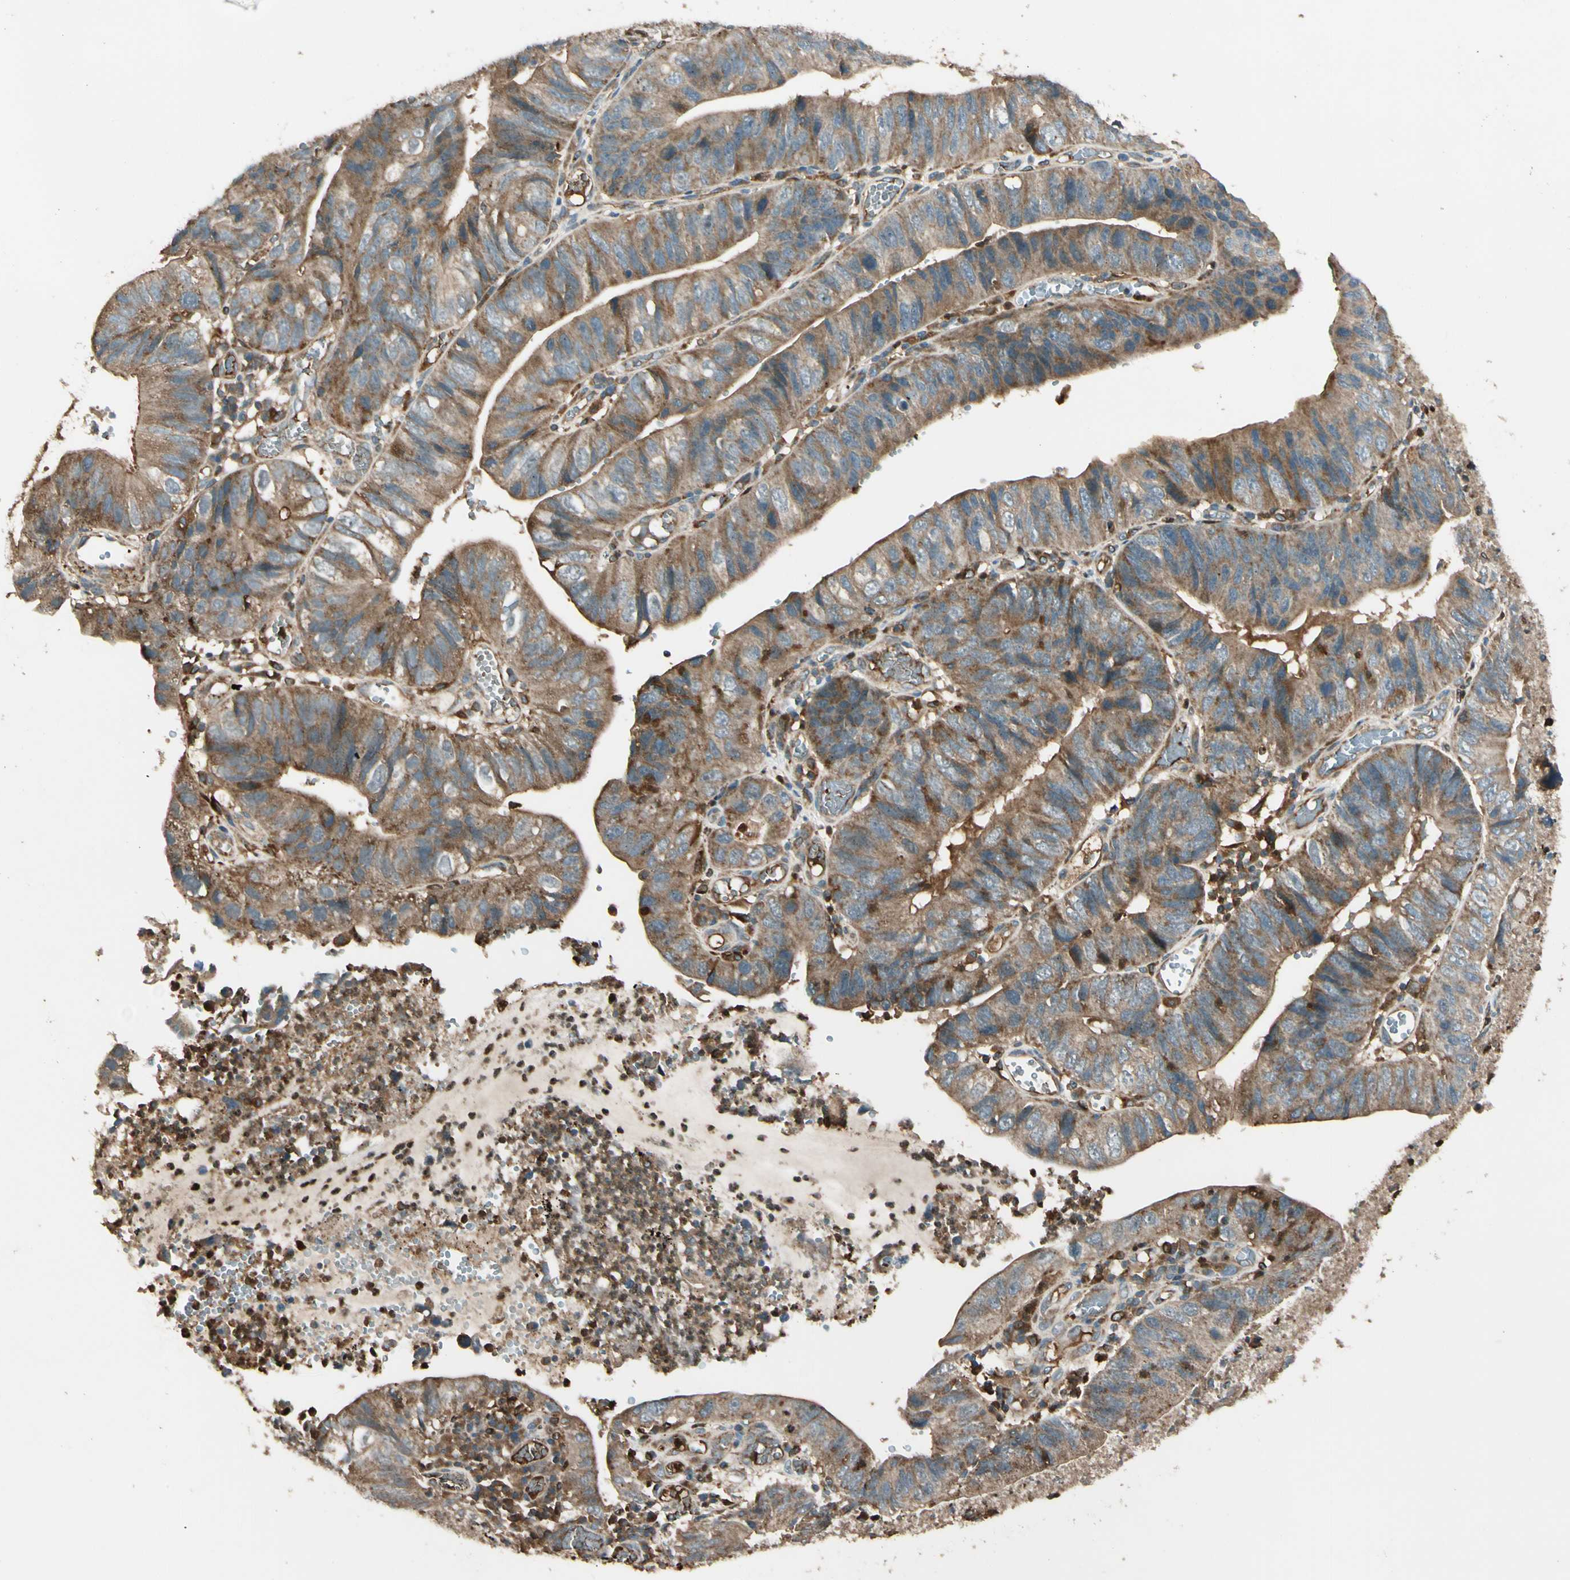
{"staining": {"intensity": "moderate", "quantity": ">75%", "location": "cytoplasmic/membranous"}, "tissue": "stomach cancer", "cell_type": "Tumor cells", "image_type": "cancer", "snomed": [{"axis": "morphology", "description": "Adenocarcinoma, NOS"}, {"axis": "topography", "description": "Stomach"}], "caption": "The histopathology image exhibits staining of stomach cancer, revealing moderate cytoplasmic/membranous protein expression (brown color) within tumor cells.", "gene": "STX11", "patient": {"sex": "male", "age": 59}}